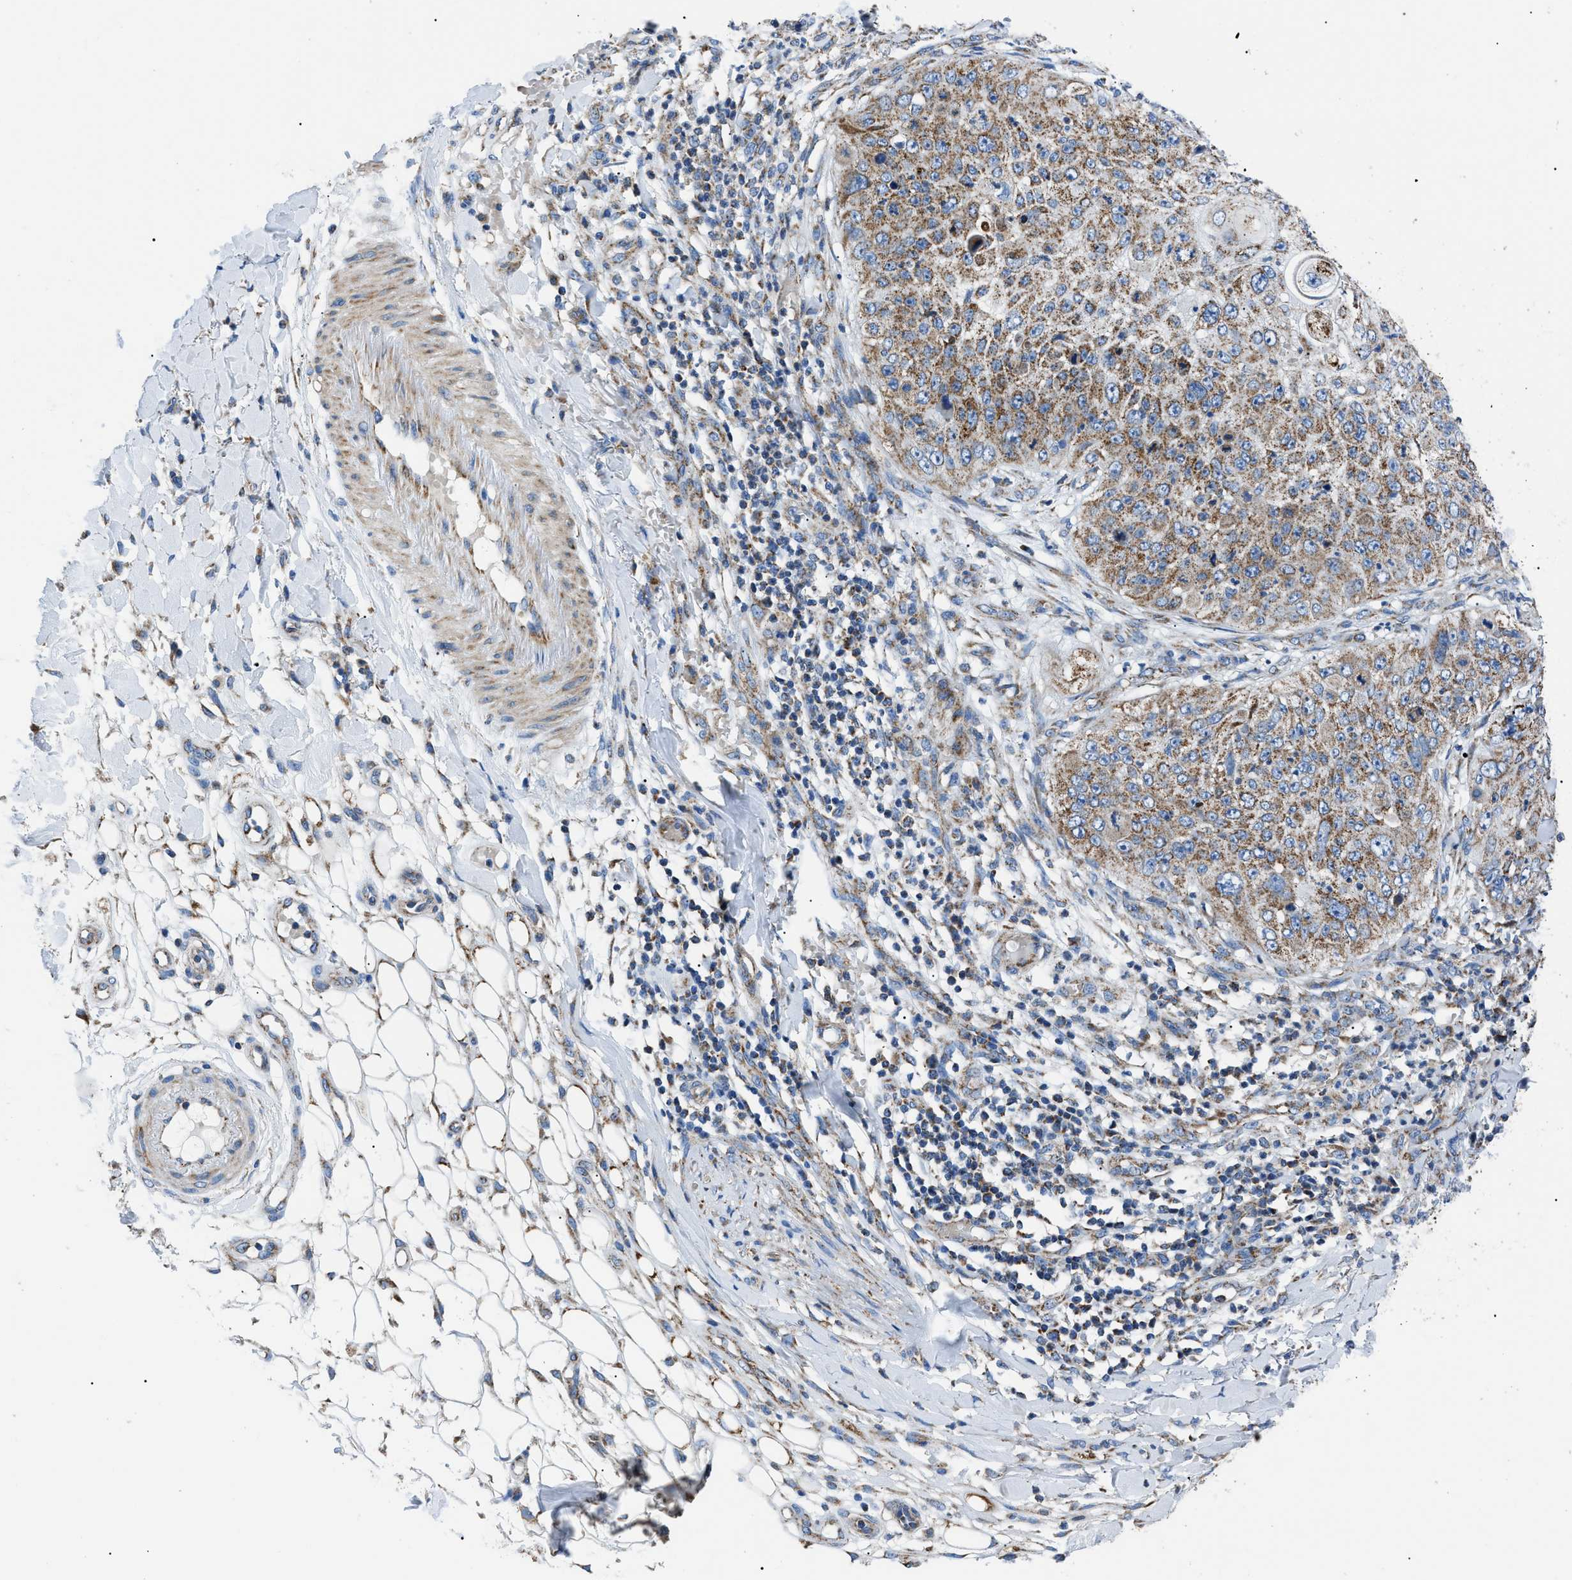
{"staining": {"intensity": "moderate", "quantity": ">75%", "location": "cytoplasmic/membranous"}, "tissue": "skin cancer", "cell_type": "Tumor cells", "image_type": "cancer", "snomed": [{"axis": "morphology", "description": "Squamous cell carcinoma, NOS"}, {"axis": "topography", "description": "Skin"}], "caption": "Tumor cells demonstrate medium levels of moderate cytoplasmic/membranous expression in about >75% of cells in skin squamous cell carcinoma. Immunohistochemistry (ihc) stains the protein of interest in brown and the nuclei are stained blue.", "gene": "PHB2", "patient": {"sex": "female", "age": 80}}